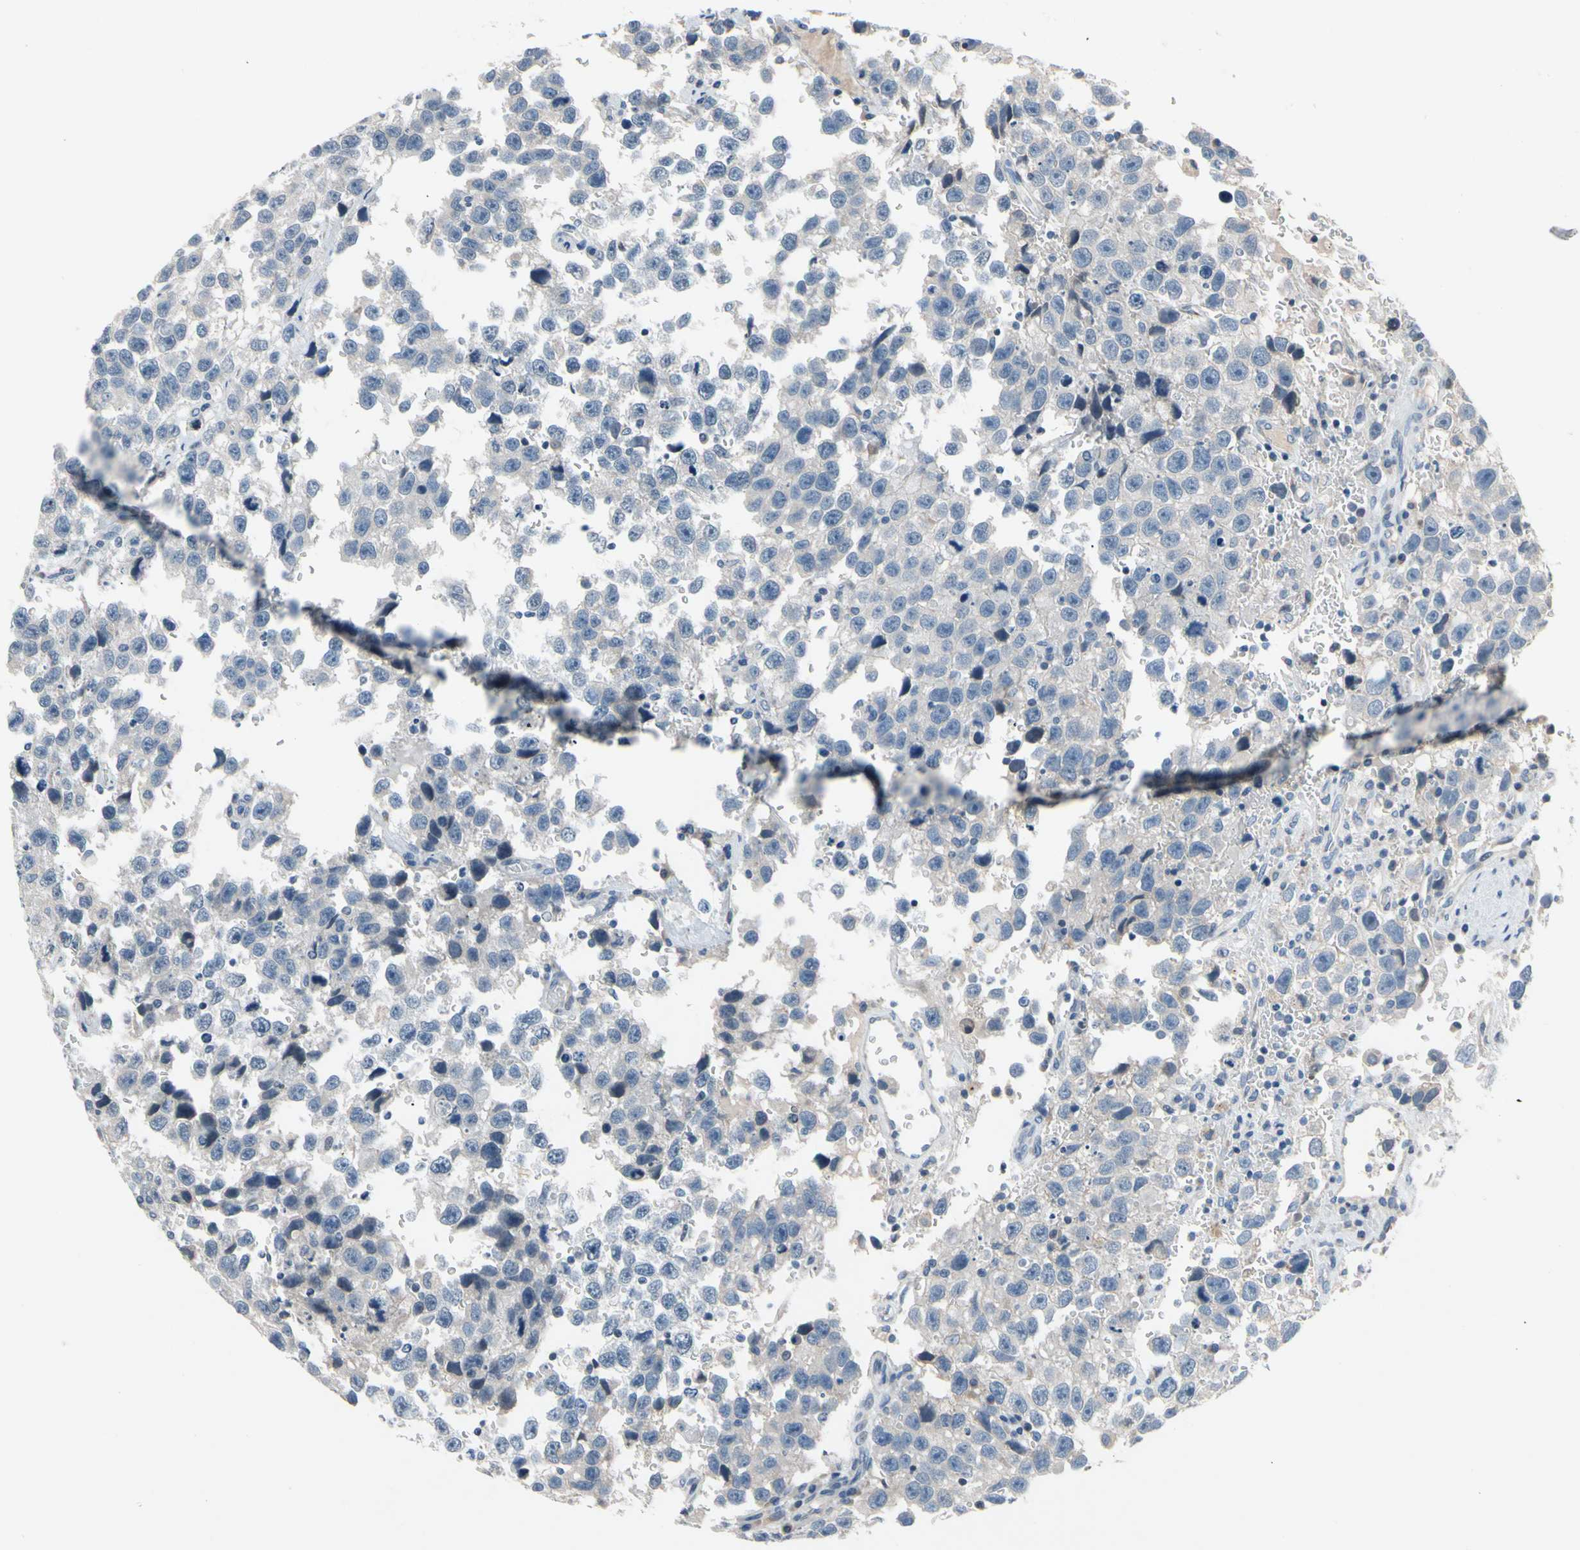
{"staining": {"intensity": "negative", "quantity": "none", "location": "none"}, "tissue": "testis cancer", "cell_type": "Tumor cells", "image_type": "cancer", "snomed": [{"axis": "morphology", "description": "Seminoma, NOS"}, {"axis": "topography", "description": "Testis"}], "caption": "Tumor cells are negative for brown protein staining in testis cancer.", "gene": "PIP5K1B", "patient": {"sex": "male", "age": 33}}